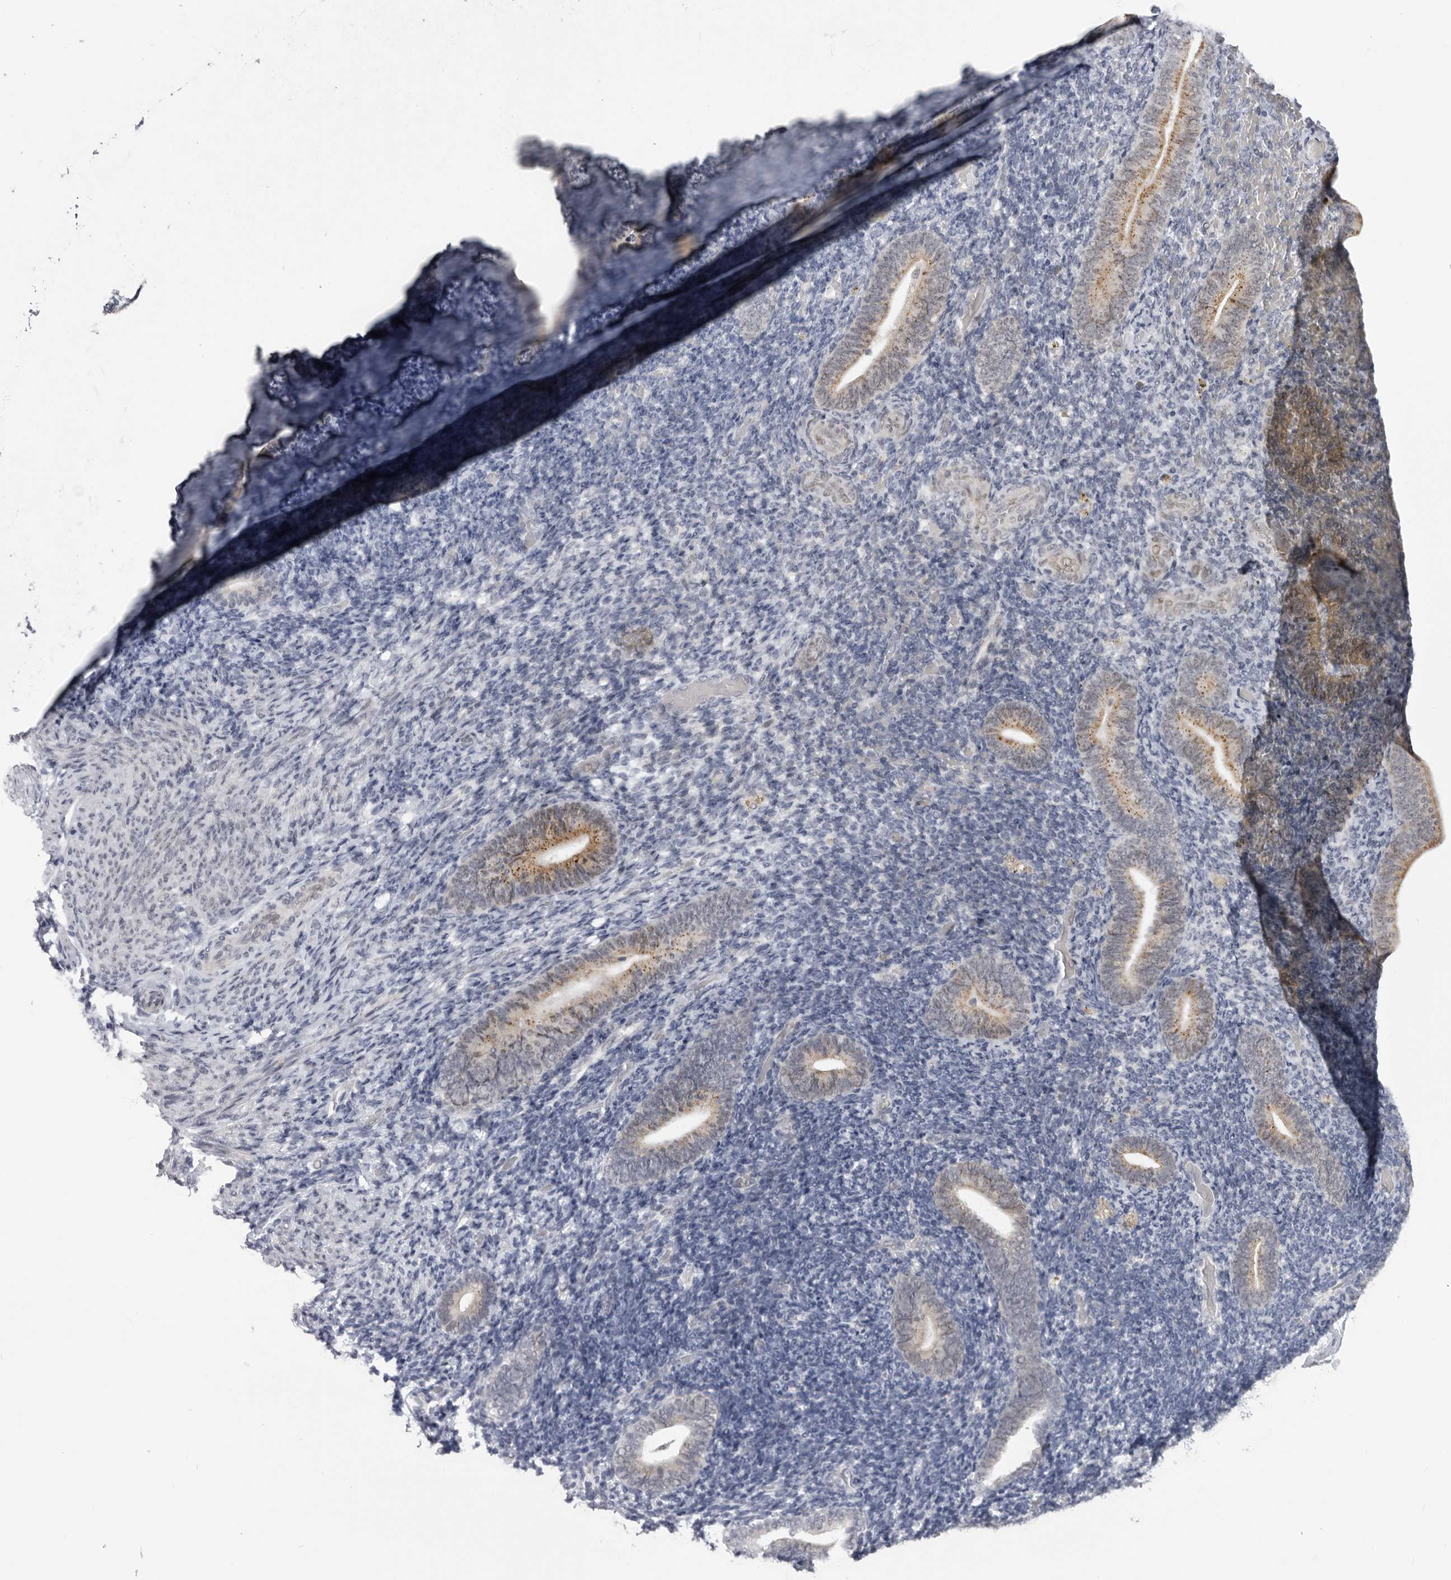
{"staining": {"intensity": "negative", "quantity": "none", "location": "none"}, "tissue": "endometrium", "cell_type": "Cells in endometrial stroma", "image_type": "normal", "snomed": [{"axis": "morphology", "description": "Normal tissue, NOS"}, {"axis": "topography", "description": "Endometrium"}], "caption": "This is an IHC histopathology image of unremarkable human endometrium. There is no staining in cells in endometrial stroma.", "gene": "ALPK2", "patient": {"sex": "female", "age": 51}}